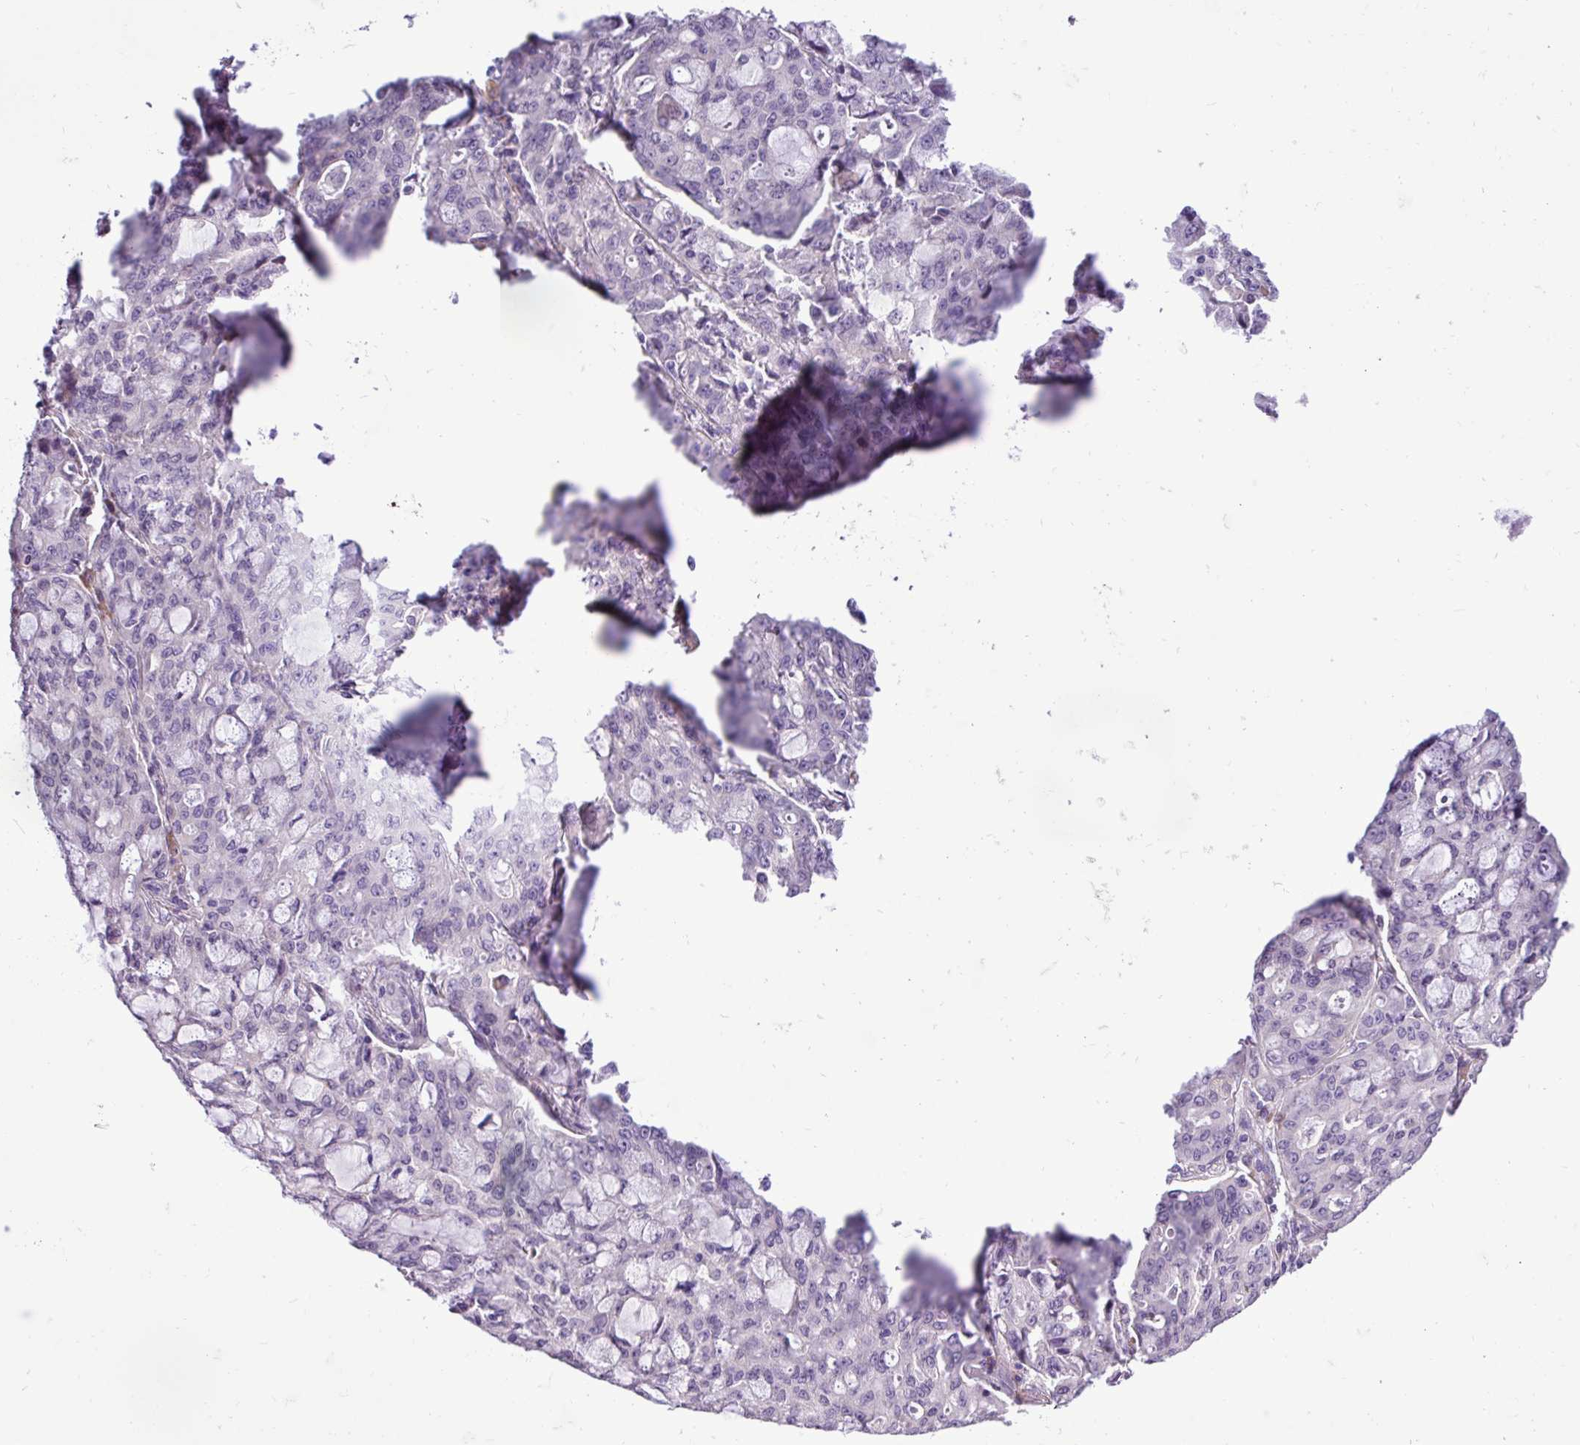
{"staining": {"intensity": "negative", "quantity": "none", "location": "none"}, "tissue": "lung cancer", "cell_type": "Tumor cells", "image_type": "cancer", "snomed": [{"axis": "morphology", "description": "Adenocarcinoma, NOS"}, {"axis": "topography", "description": "Lung"}], "caption": "This photomicrograph is of adenocarcinoma (lung) stained with IHC to label a protein in brown with the nuclei are counter-stained blue. There is no positivity in tumor cells.", "gene": "C11orf91", "patient": {"sex": "female", "age": 44}}